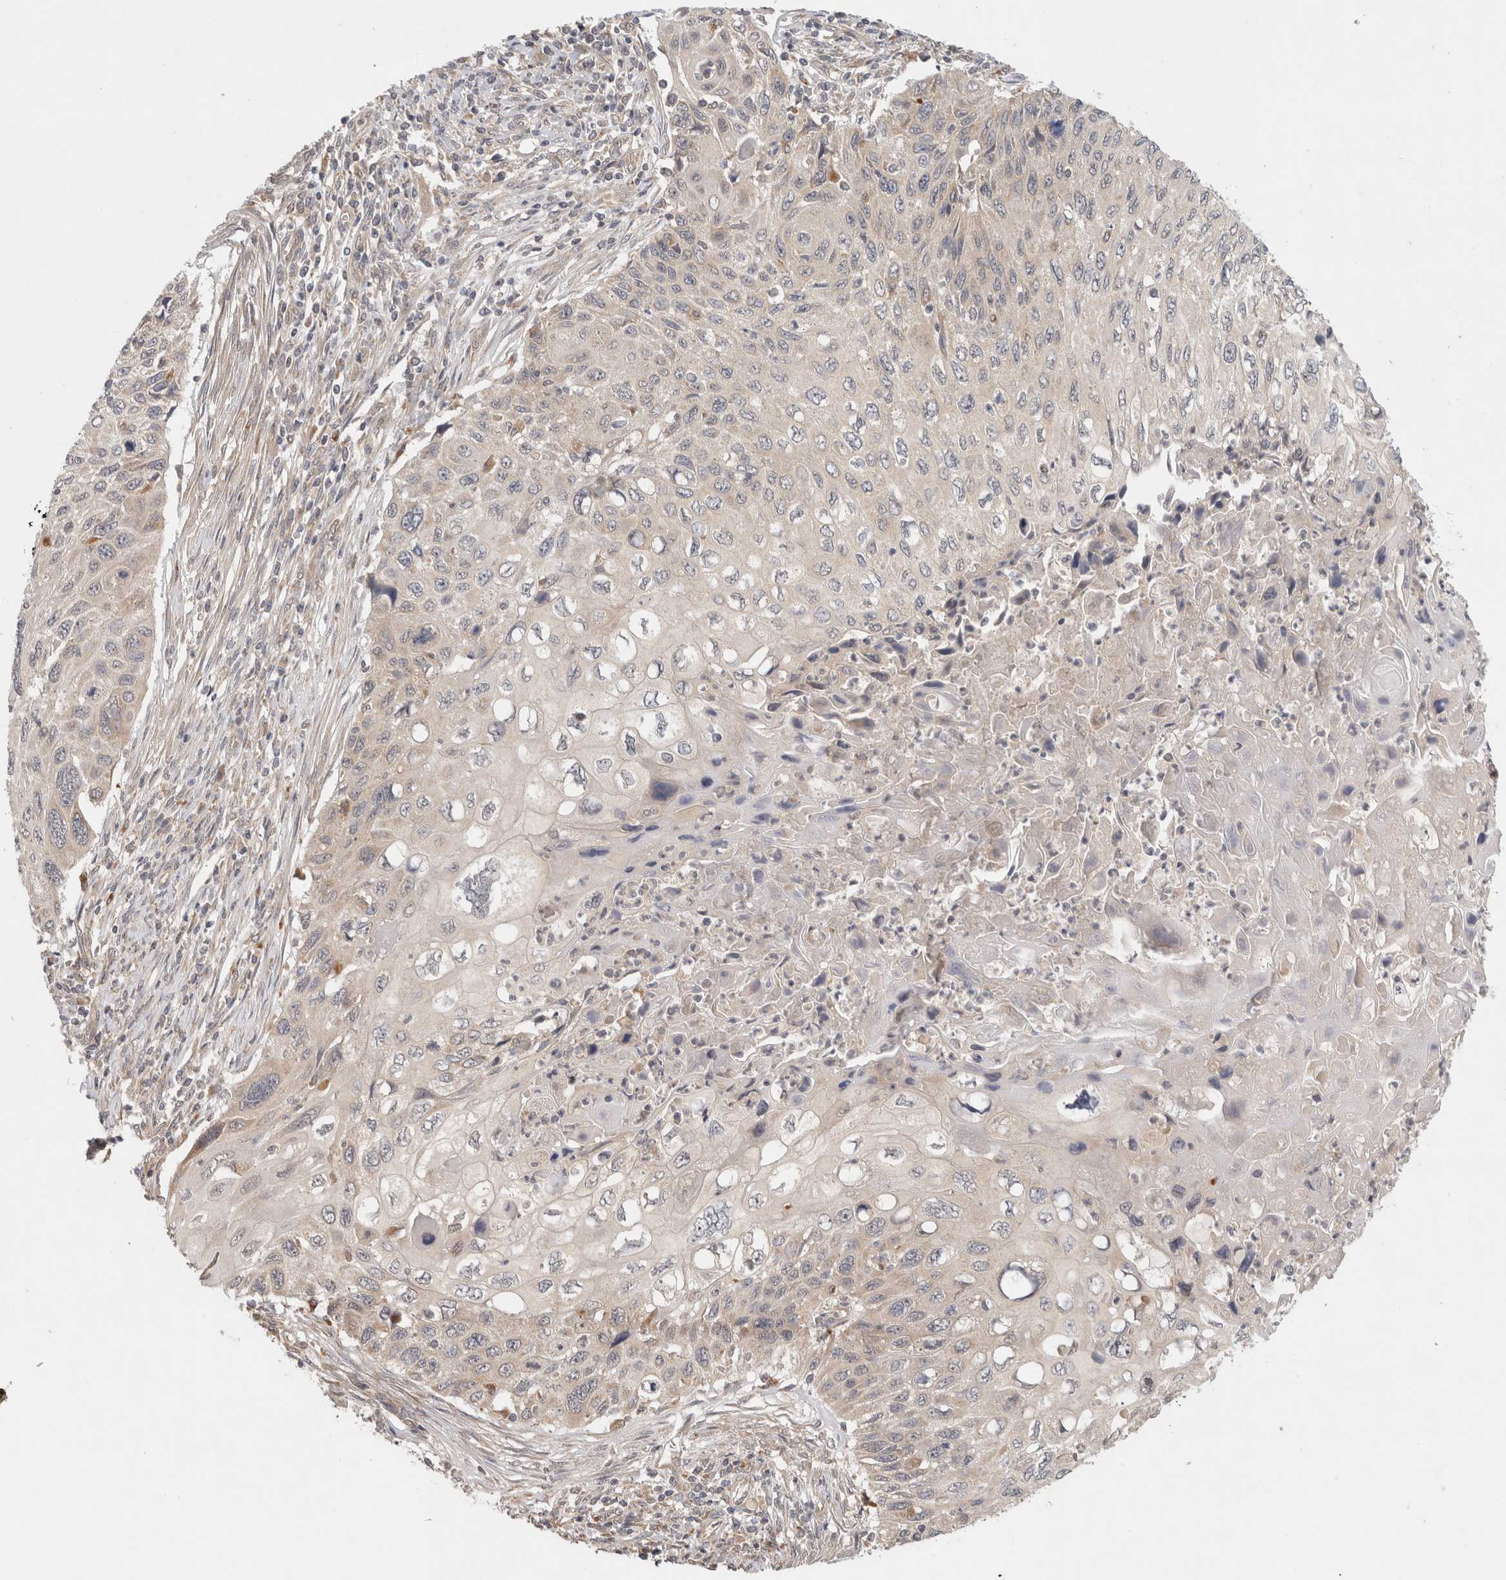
{"staining": {"intensity": "weak", "quantity": "<25%", "location": "cytoplasmic/membranous"}, "tissue": "cervical cancer", "cell_type": "Tumor cells", "image_type": "cancer", "snomed": [{"axis": "morphology", "description": "Squamous cell carcinoma, NOS"}, {"axis": "topography", "description": "Cervix"}], "caption": "Tumor cells show no significant protein positivity in squamous cell carcinoma (cervical).", "gene": "SGK1", "patient": {"sex": "female", "age": 70}}